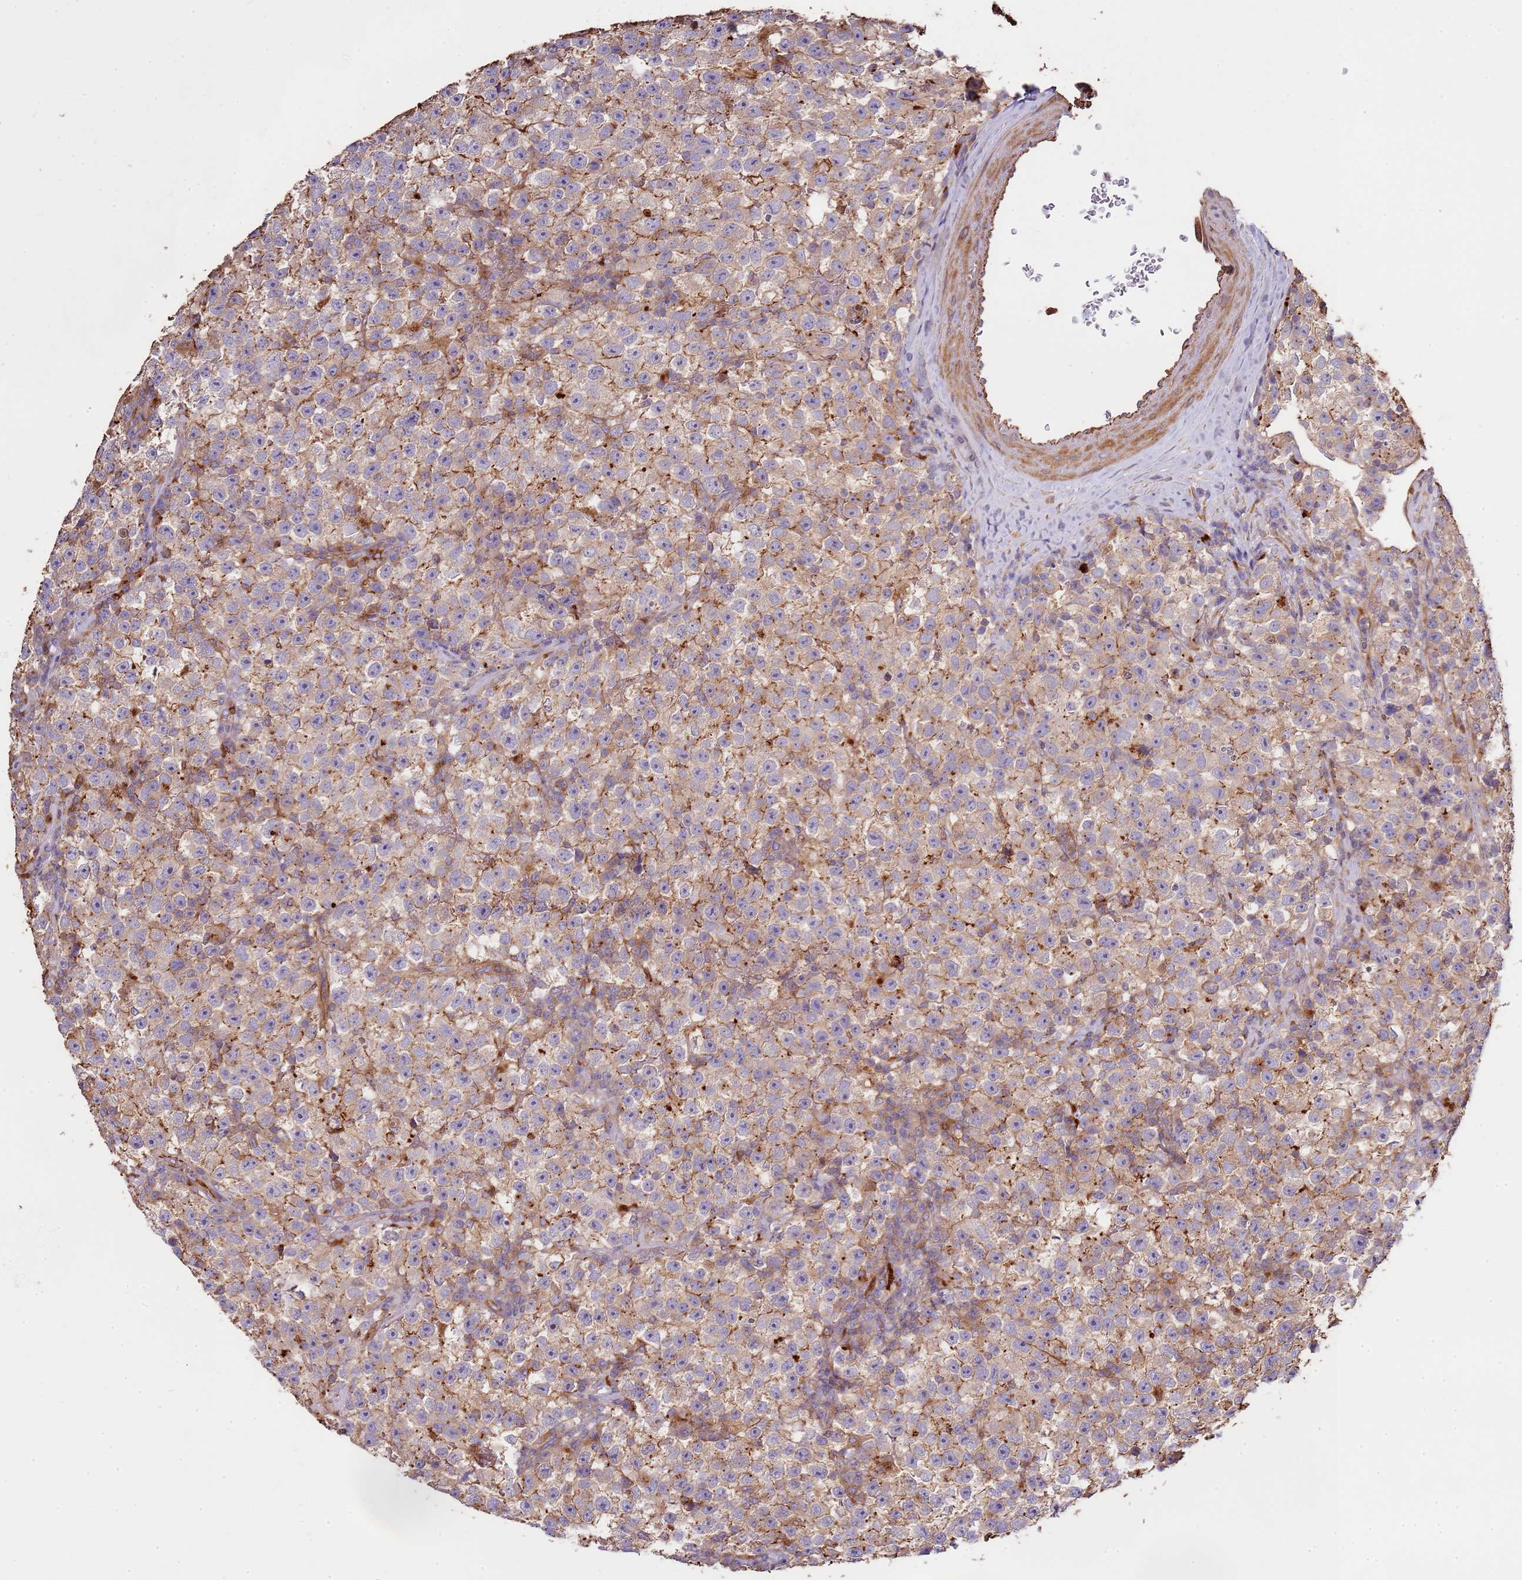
{"staining": {"intensity": "moderate", "quantity": "<25%", "location": "cytoplasmic/membranous"}, "tissue": "testis cancer", "cell_type": "Tumor cells", "image_type": "cancer", "snomed": [{"axis": "morphology", "description": "Seminoma, NOS"}, {"axis": "topography", "description": "Testis"}], "caption": "Immunohistochemical staining of human testis cancer (seminoma) demonstrates low levels of moderate cytoplasmic/membranous expression in approximately <25% of tumor cells. Nuclei are stained in blue.", "gene": "NDUFAF4", "patient": {"sex": "male", "age": 22}}